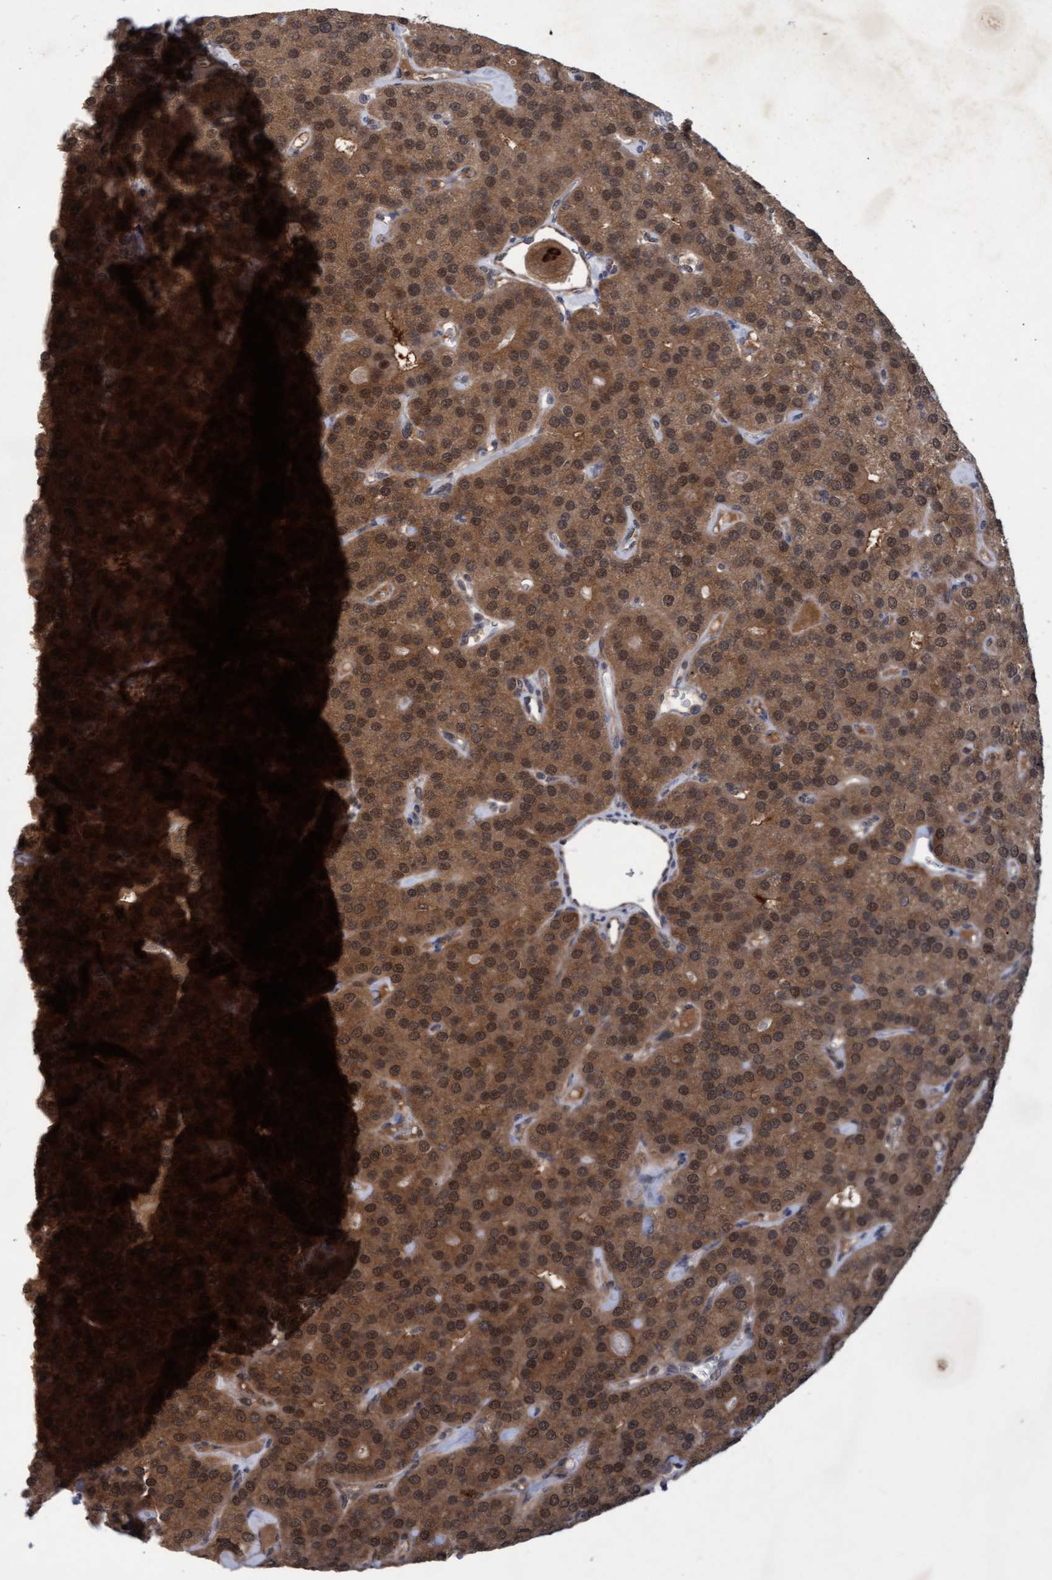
{"staining": {"intensity": "moderate", "quantity": ">75%", "location": "cytoplasmic/membranous,nuclear"}, "tissue": "parathyroid gland", "cell_type": "Glandular cells", "image_type": "normal", "snomed": [{"axis": "morphology", "description": "Normal tissue, NOS"}, {"axis": "morphology", "description": "Adenoma, NOS"}, {"axis": "topography", "description": "Parathyroid gland"}], "caption": "Immunohistochemical staining of normal parathyroid gland exhibits medium levels of moderate cytoplasmic/membranous,nuclear expression in about >75% of glandular cells.", "gene": "PSMB6", "patient": {"sex": "female", "age": 86}}